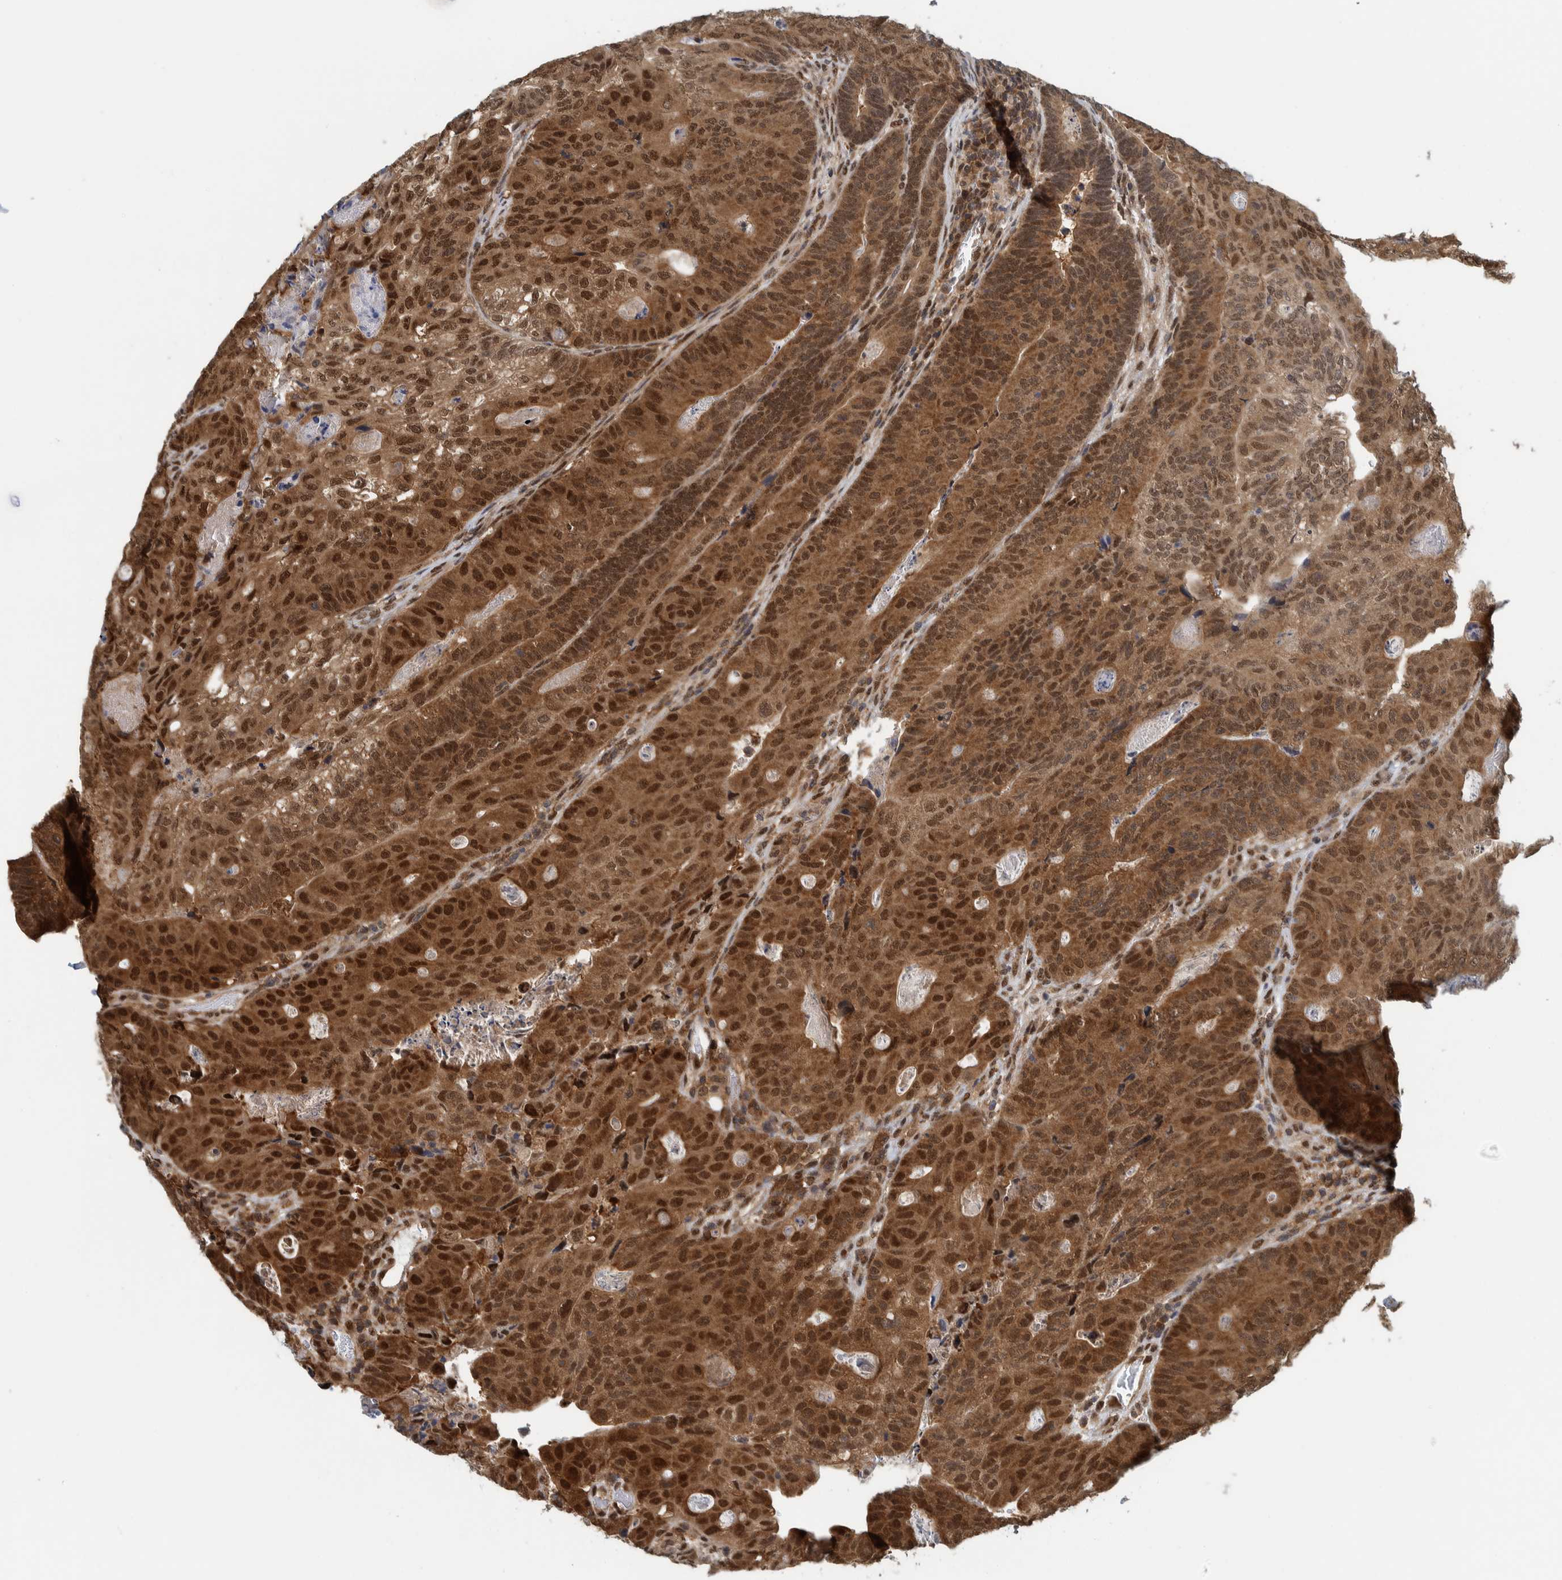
{"staining": {"intensity": "strong", "quantity": ">75%", "location": "cytoplasmic/membranous,nuclear"}, "tissue": "colorectal cancer", "cell_type": "Tumor cells", "image_type": "cancer", "snomed": [{"axis": "morphology", "description": "Adenocarcinoma, NOS"}, {"axis": "topography", "description": "Colon"}], "caption": "Immunohistochemistry image of human colorectal cancer stained for a protein (brown), which demonstrates high levels of strong cytoplasmic/membranous and nuclear expression in about >75% of tumor cells.", "gene": "COPS3", "patient": {"sex": "female", "age": 67}}